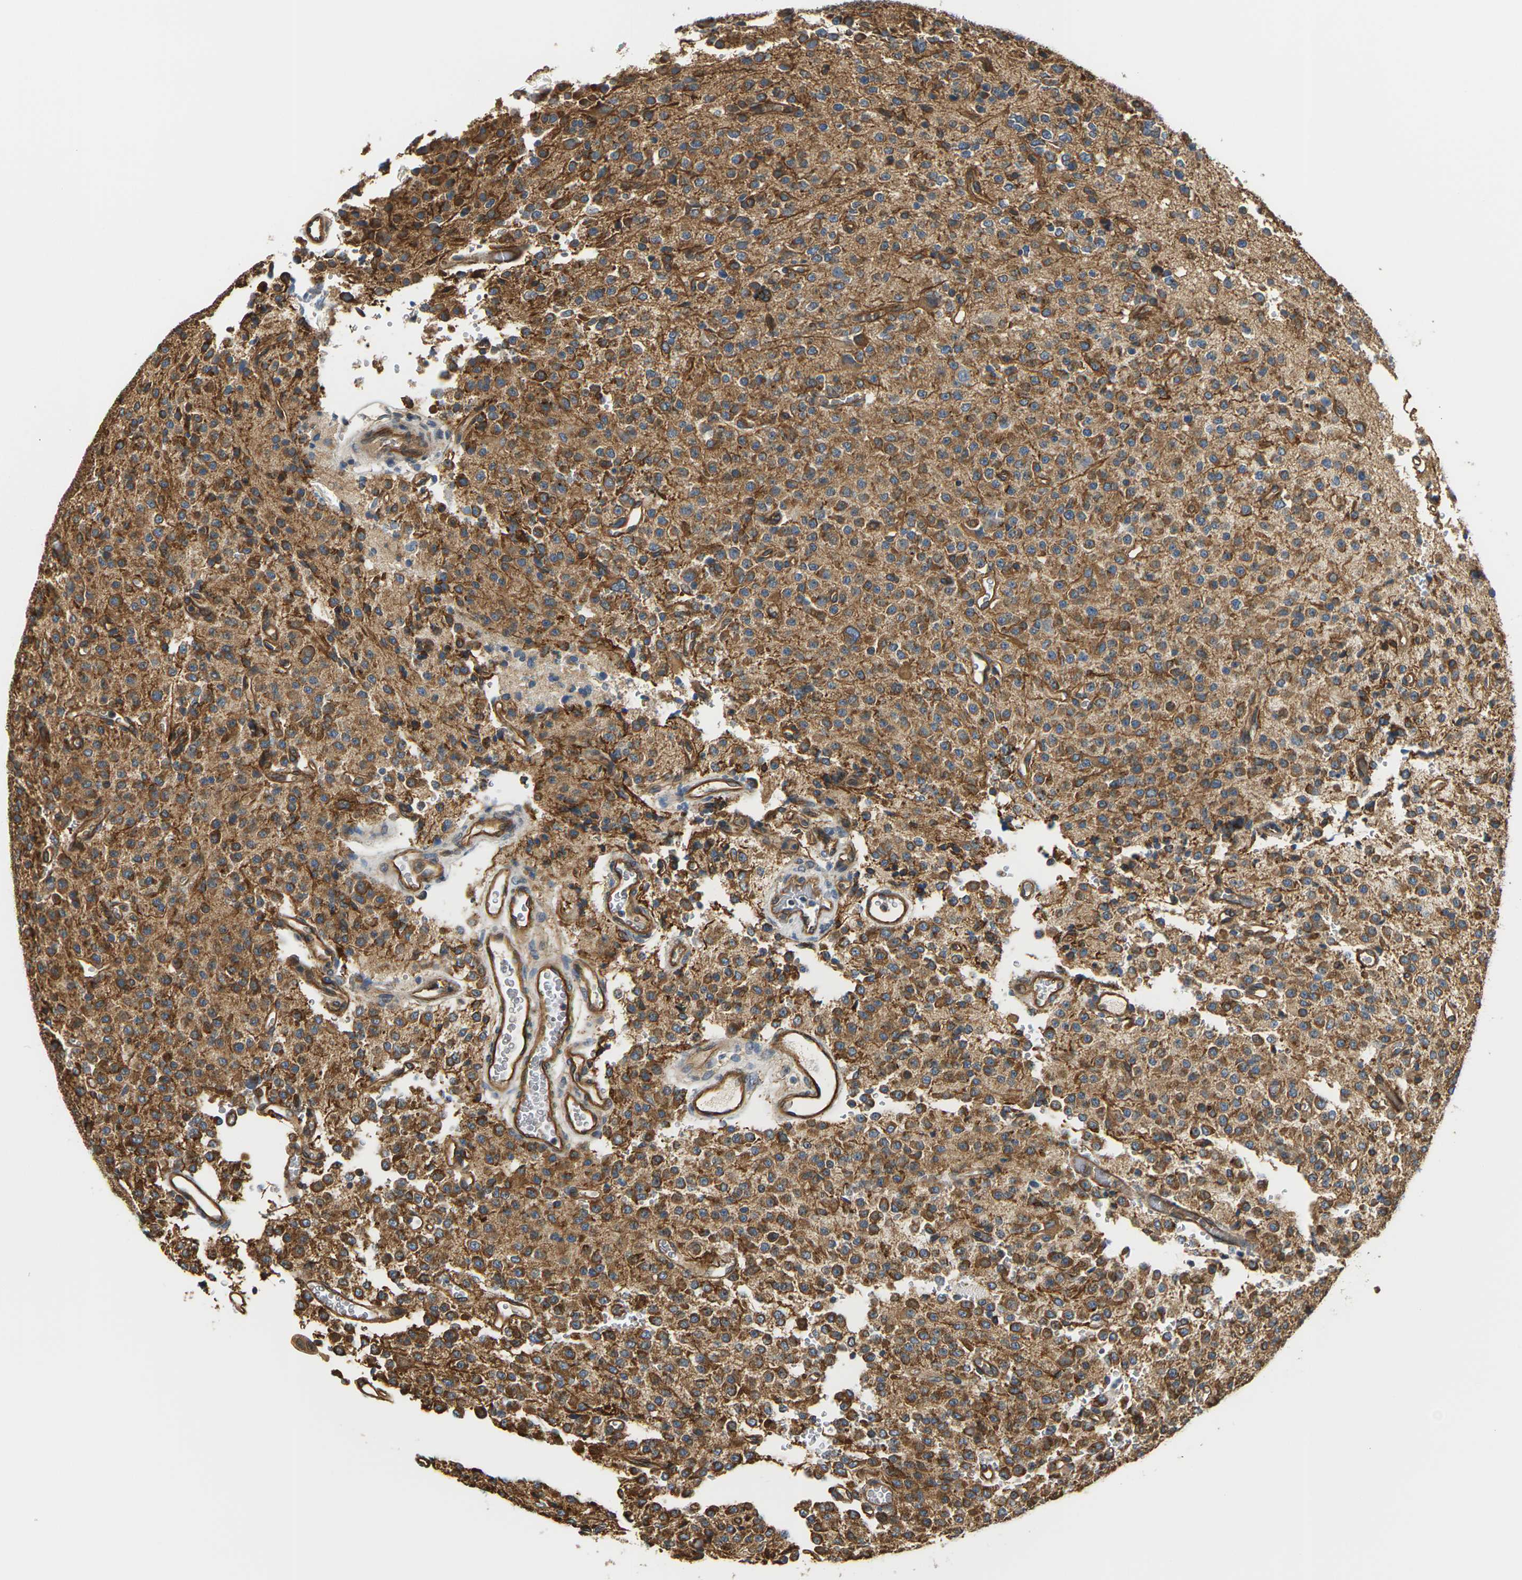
{"staining": {"intensity": "strong", "quantity": ">75%", "location": "cytoplasmic/membranous"}, "tissue": "glioma", "cell_type": "Tumor cells", "image_type": "cancer", "snomed": [{"axis": "morphology", "description": "Glioma, malignant, Low grade"}, {"axis": "topography", "description": "Brain"}], "caption": "A photomicrograph of low-grade glioma (malignant) stained for a protein demonstrates strong cytoplasmic/membranous brown staining in tumor cells.", "gene": "PCDHB4", "patient": {"sex": "male", "age": 38}}